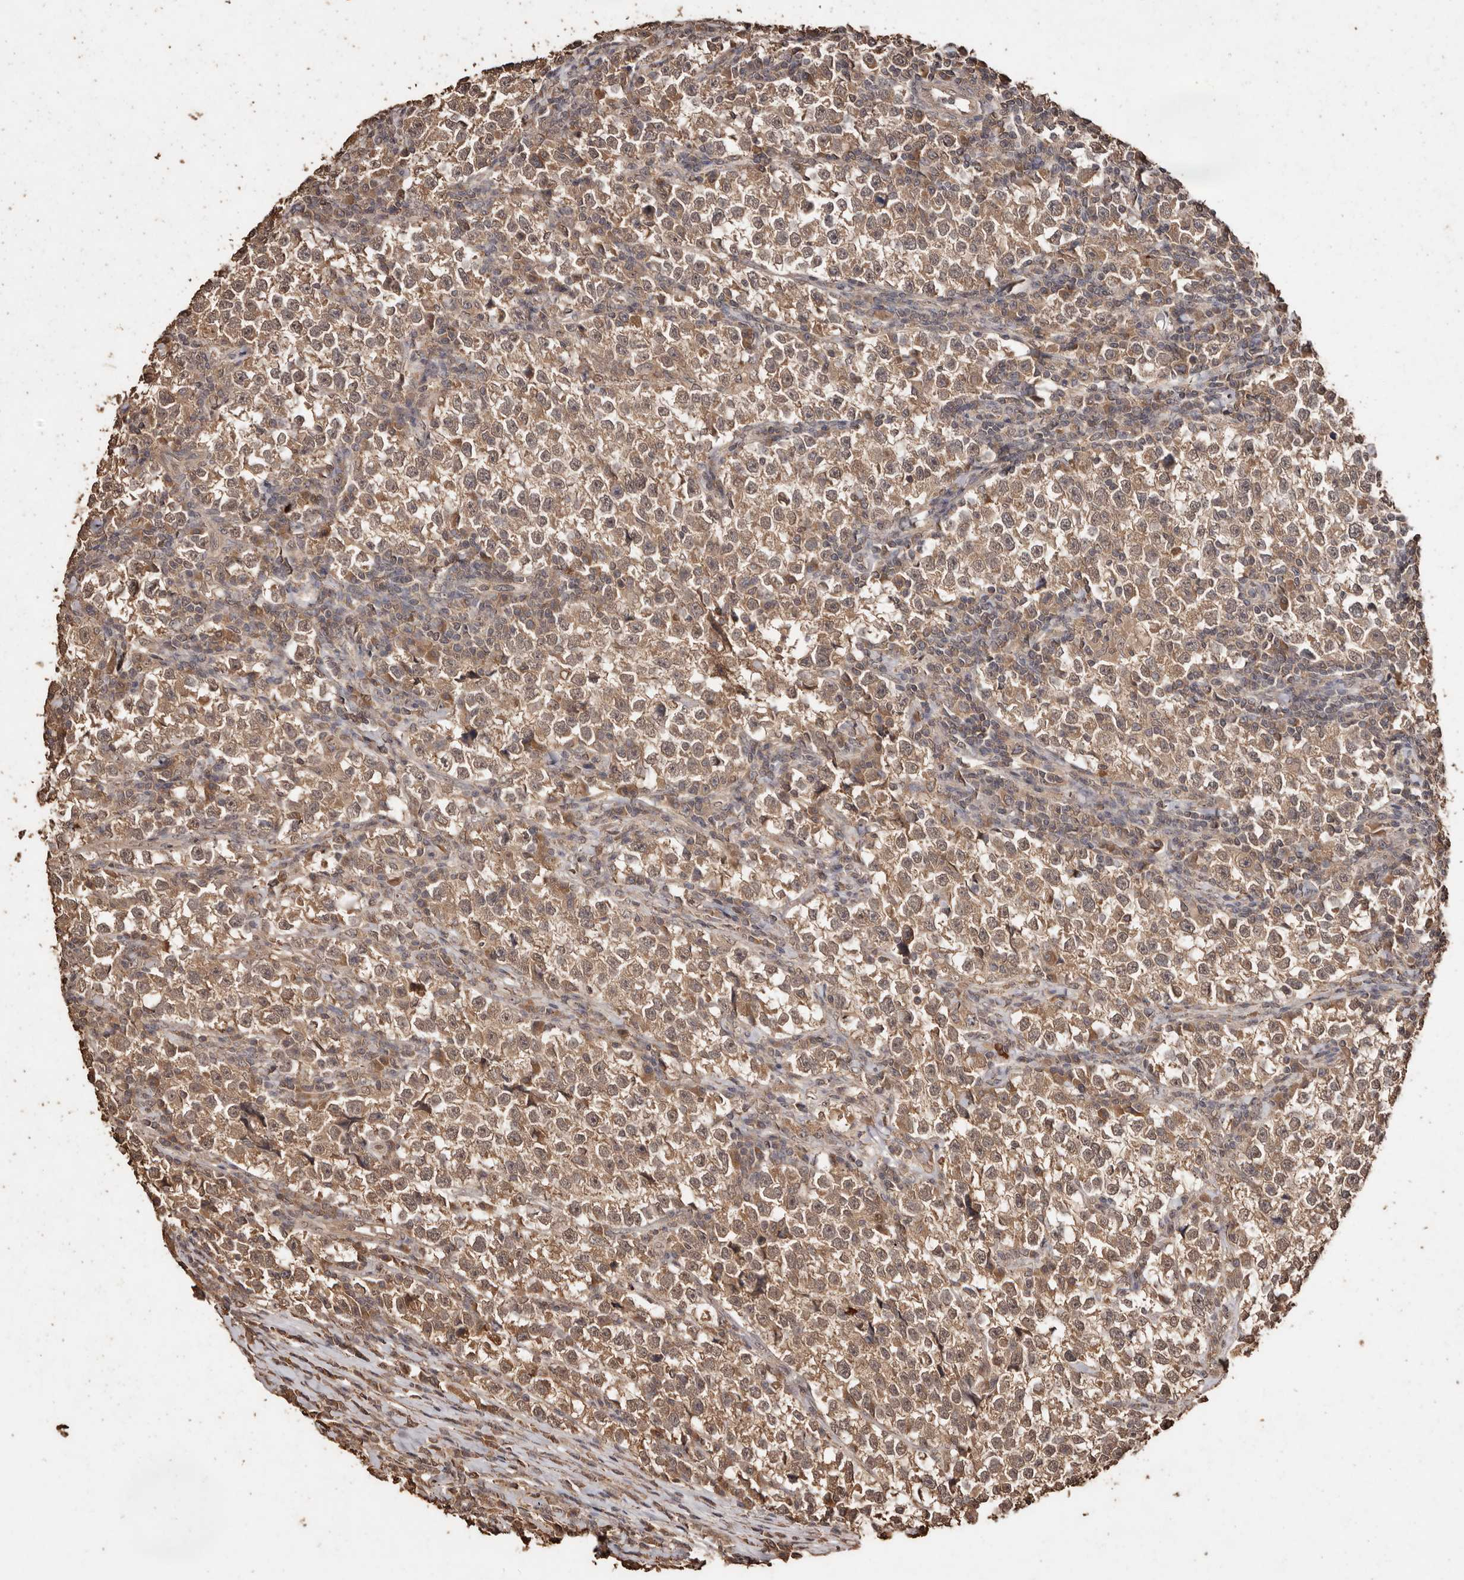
{"staining": {"intensity": "moderate", "quantity": ">75%", "location": "cytoplasmic/membranous,nuclear"}, "tissue": "testis cancer", "cell_type": "Tumor cells", "image_type": "cancer", "snomed": [{"axis": "morphology", "description": "Normal tissue, NOS"}, {"axis": "morphology", "description": "Seminoma, NOS"}, {"axis": "topography", "description": "Testis"}], "caption": "Testis seminoma stained with a protein marker reveals moderate staining in tumor cells.", "gene": "PKDCC", "patient": {"sex": "male", "age": 43}}